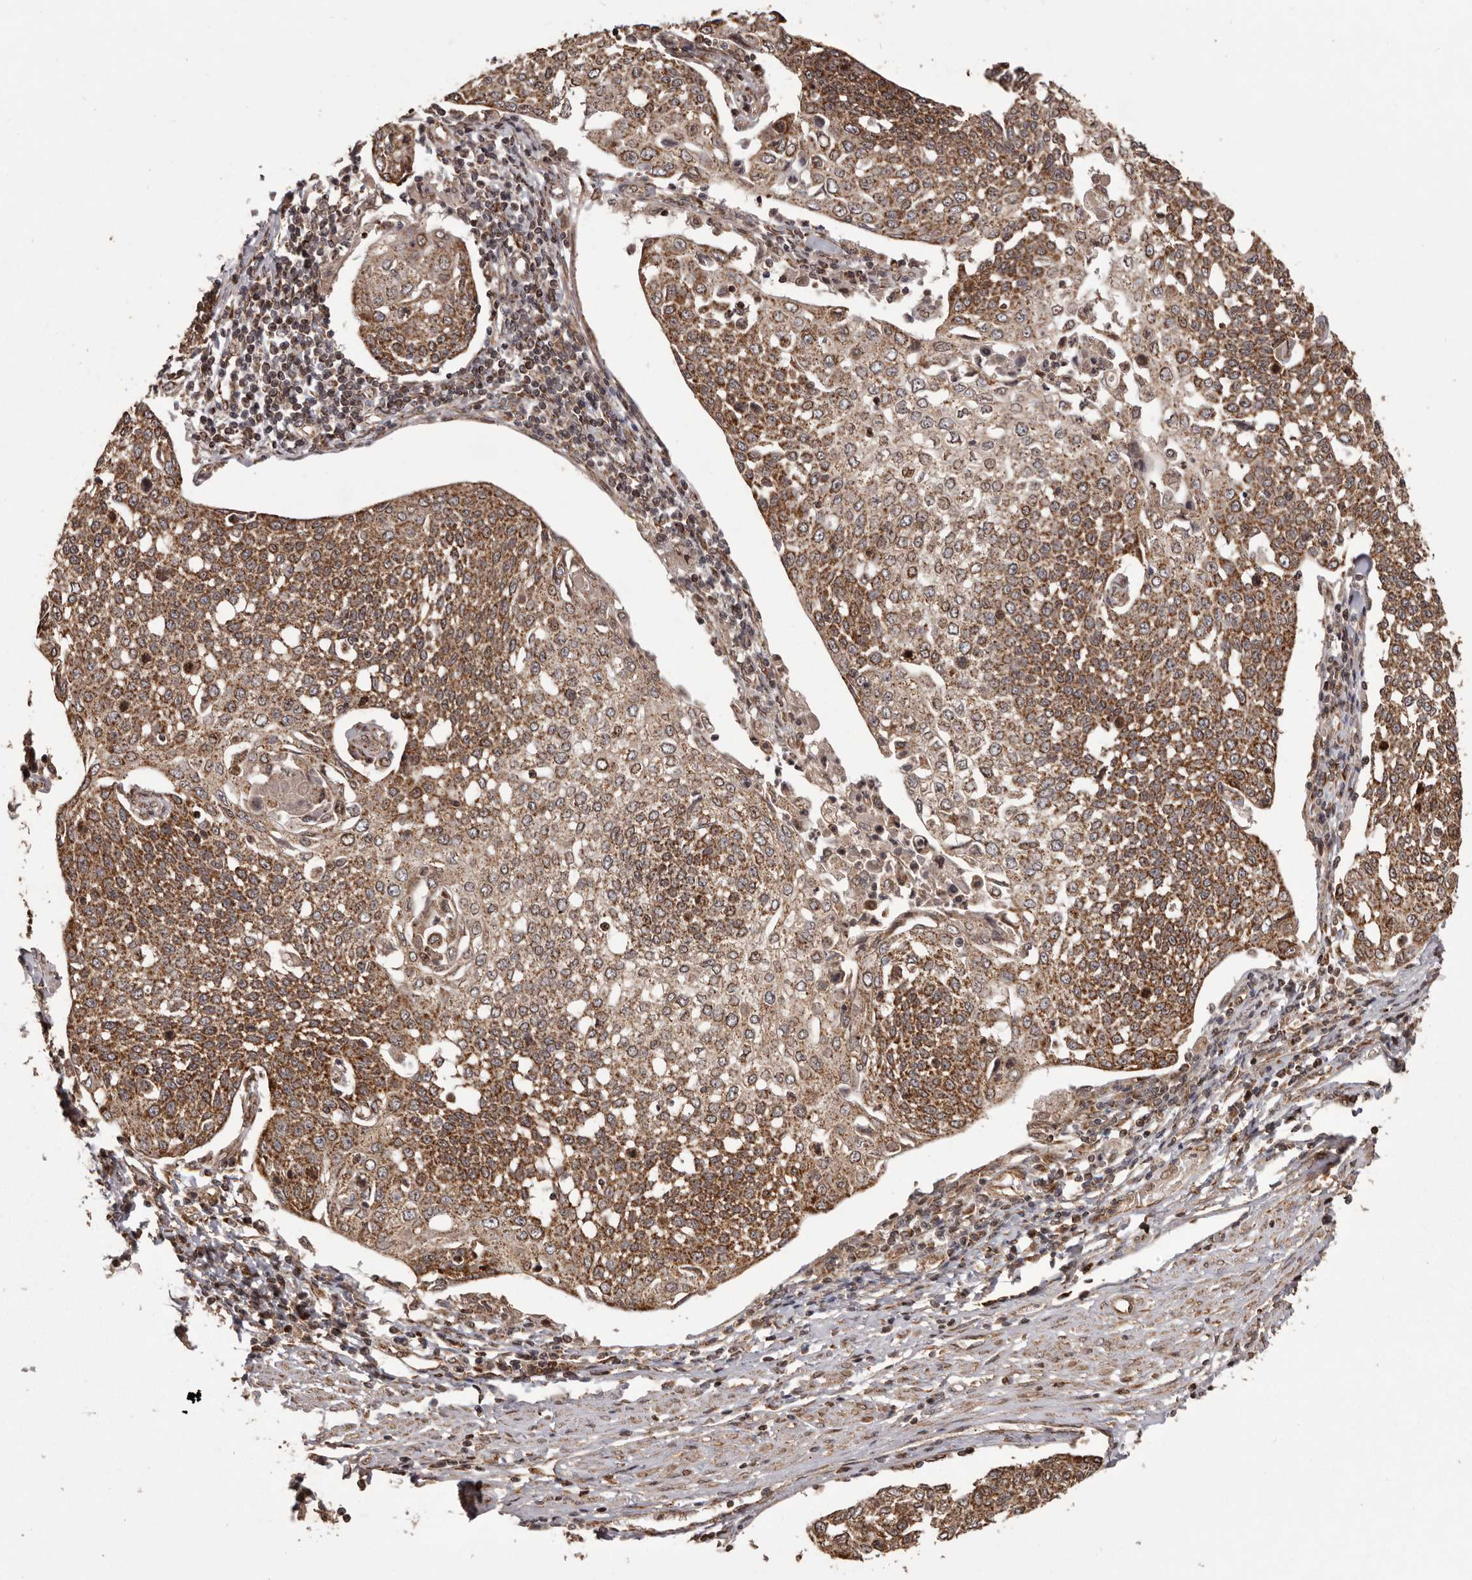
{"staining": {"intensity": "strong", "quantity": ">75%", "location": "cytoplasmic/membranous"}, "tissue": "cervical cancer", "cell_type": "Tumor cells", "image_type": "cancer", "snomed": [{"axis": "morphology", "description": "Squamous cell carcinoma, NOS"}, {"axis": "topography", "description": "Cervix"}], "caption": "Immunohistochemical staining of cervical cancer exhibits strong cytoplasmic/membranous protein staining in about >75% of tumor cells.", "gene": "CHRM2", "patient": {"sex": "female", "age": 34}}